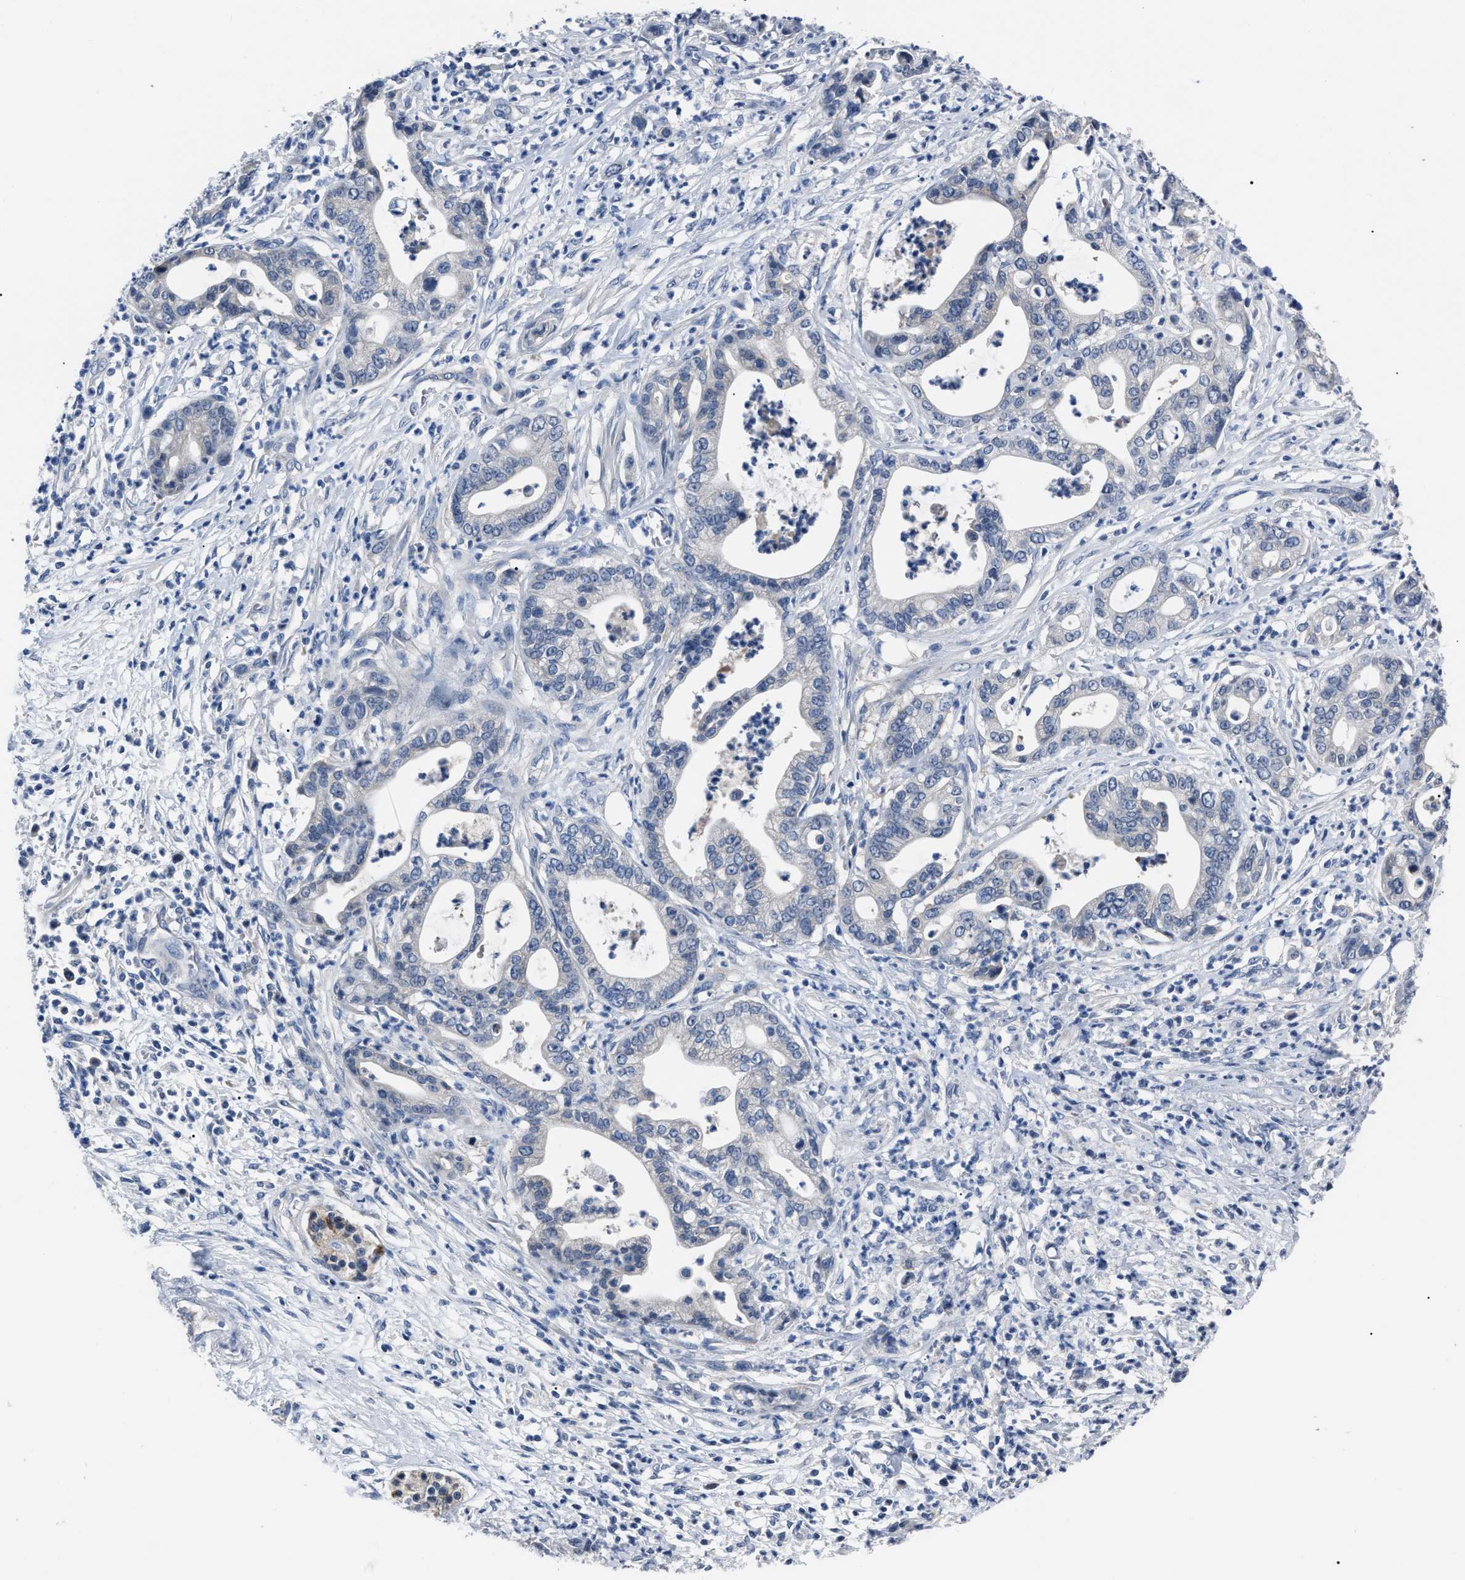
{"staining": {"intensity": "negative", "quantity": "none", "location": "none"}, "tissue": "pancreatic cancer", "cell_type": "Tumor cells", "image_type": "cancer", "snomed": [{"axis": "morphology", "description": "Adenocarcinoma, NOS"}, {"axis": "topography", "description": "Pancreas"}], "caption": "High magnification brightfield microscopy of pancreatic cancer stained with DAB (brown) and counterstained with hematoxylin (blue): tumor cells show no significant staining.", "gene": "LRWD1", "patient": {"sex": "male", "age": 69}}